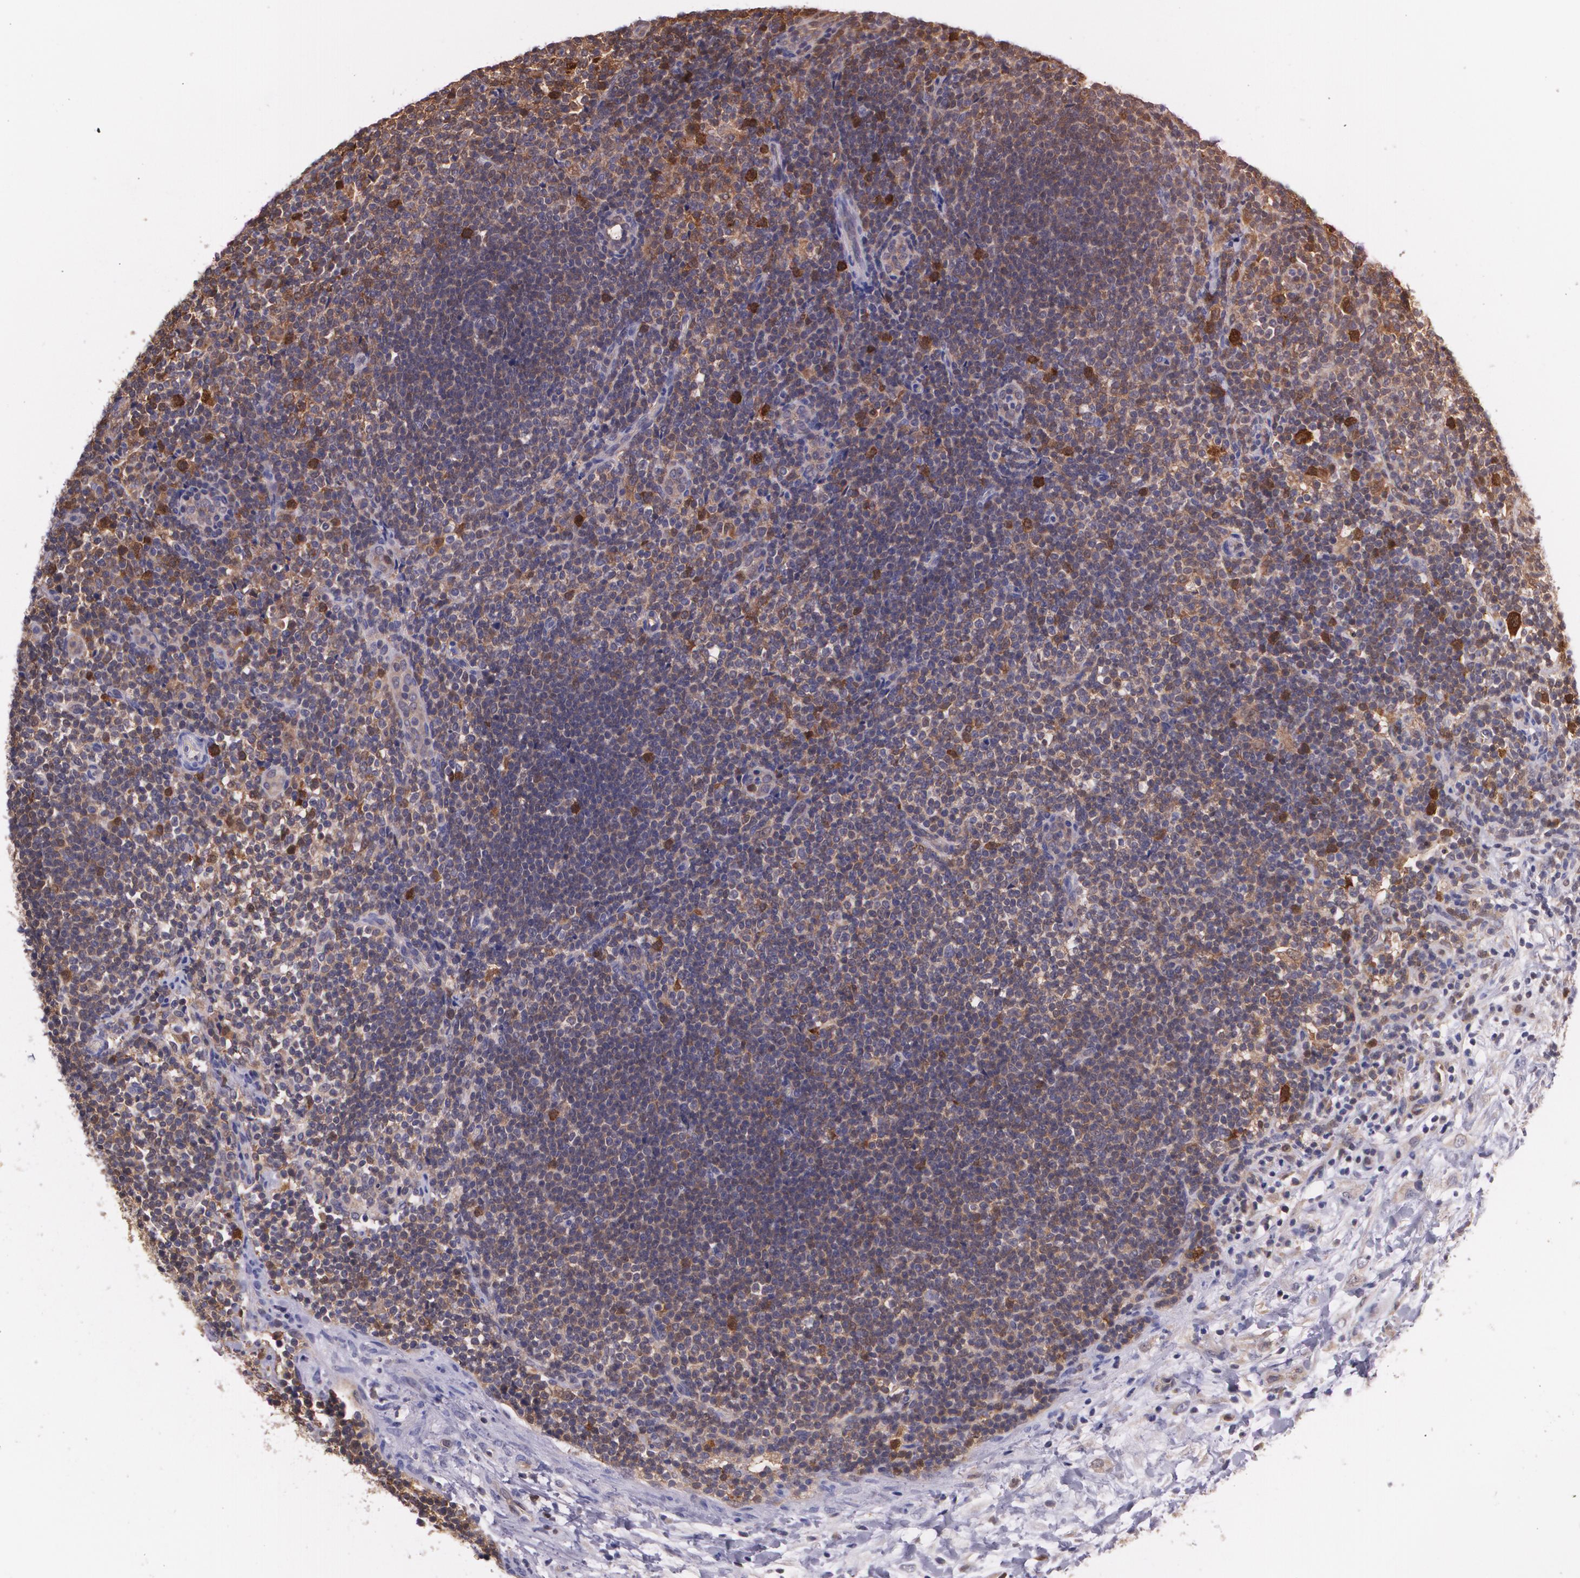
{"staining": {"intensity": "strong", "quantity": "25%-75%", "location": "cytoplasmic/membranous"}, "tissue": "lymphoma", "cell_type": "Tumor cells", "image_type": "cancer", "snomed": [{"axis": "morphology", "description": "Malignant lymphoma, non-Hodgkin's type, Low grade"}, {"axis": "topography", "description": "Lymph node"}], "caption": "Immunohistochemical staining of human low-grade malignant lymphoma, non-Hodgkin's type shows strong cytoplasmic/membranous protein staining in approximately 25%-75% of tumor cells. Immunohistochemistry (ihc) stains the protein in brown and the nuclei are stained blue.", "gene": "HSPH1", "patient": {"sex": "female", "age": 76}}